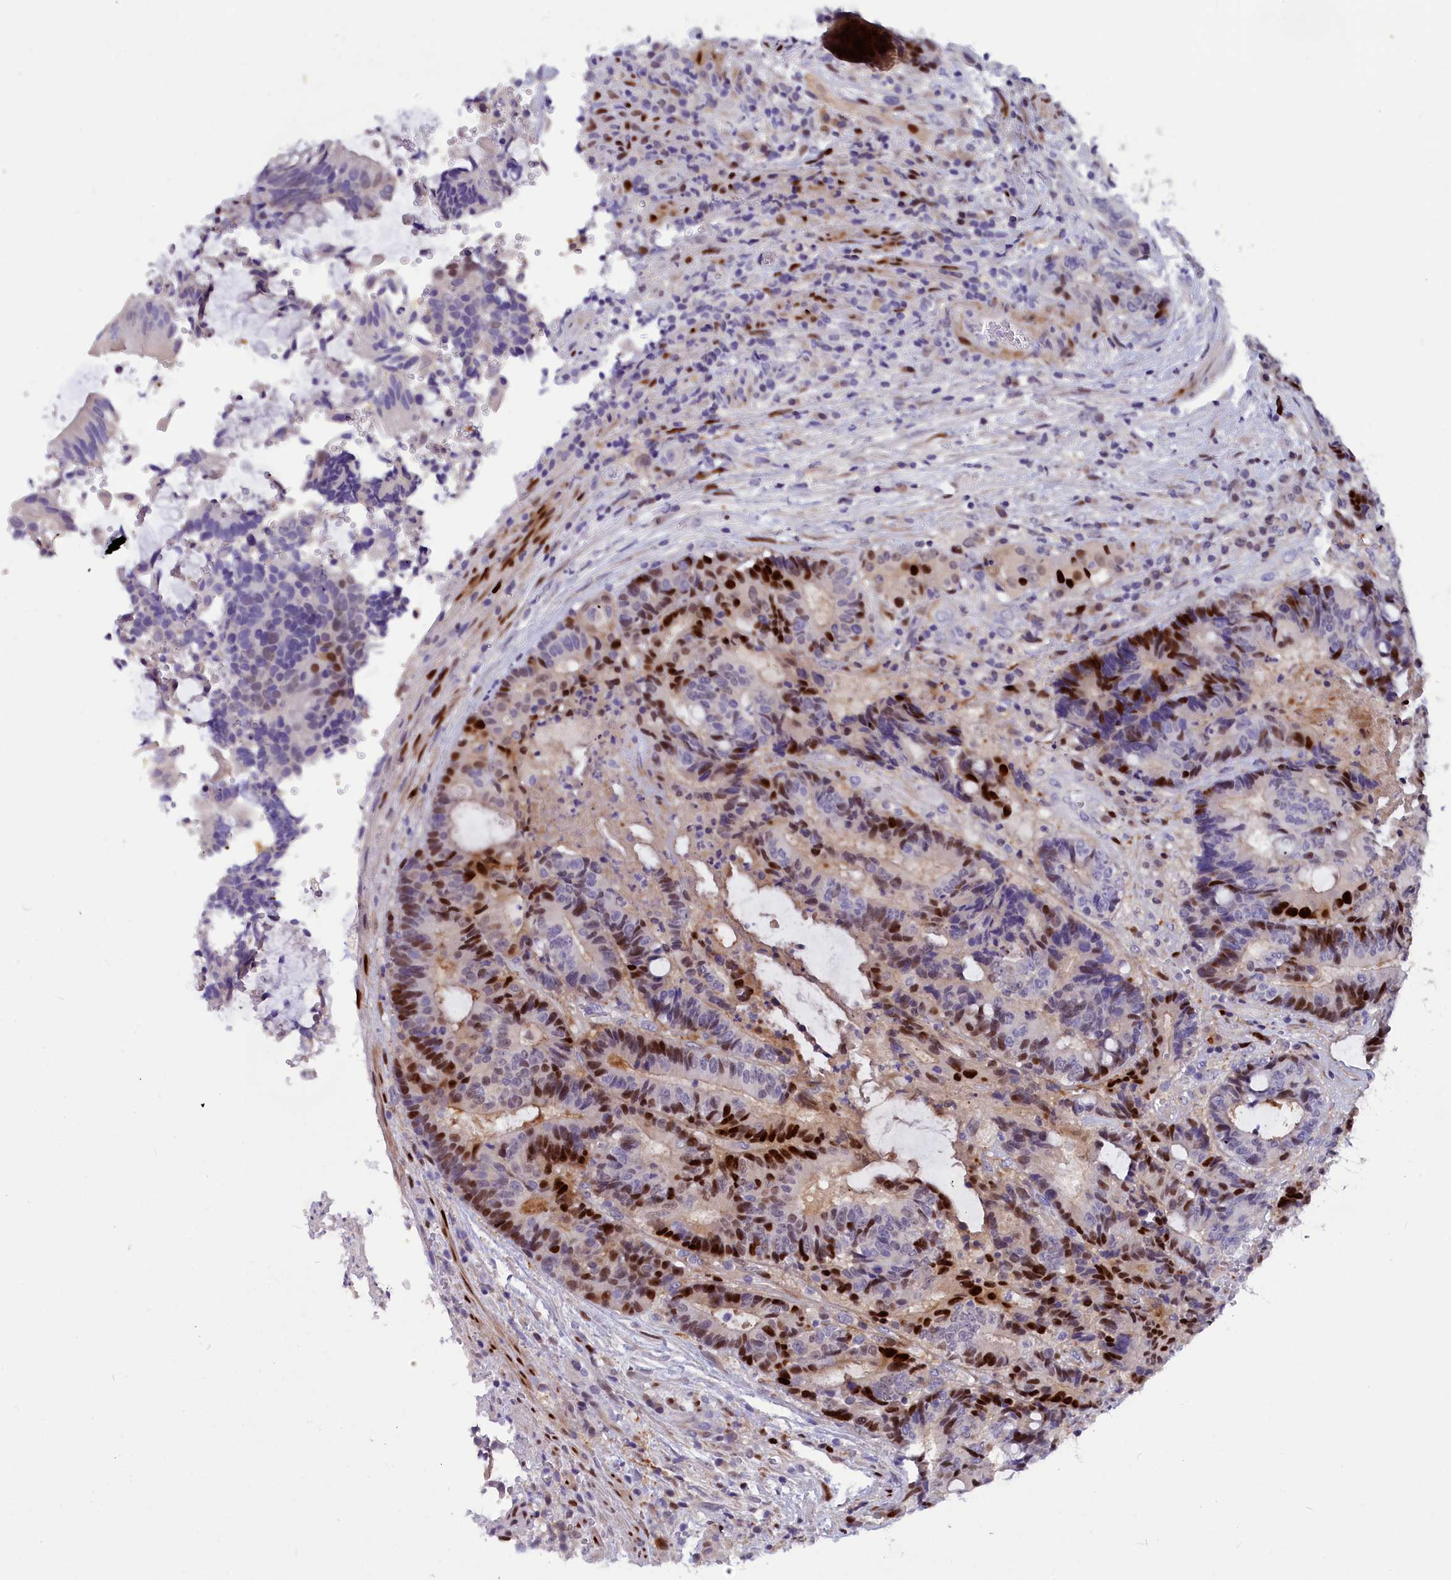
{"staining": {"intensity": "strong", "quantity": "25%-75%", "location": "nuclear"}, "tissue": "colorectal cancer", "cell_type": "Tumor cells", "image_type": "cancer", "snomed": [{"axis": "morphology", "description": "Adenocarcinoma, NOS"}, {"axis": "topography", "description": "Rectum"}], "caption": "Human colorectal cancer stained with a protein marker demonstrates strong staining in tumor cells.", "gene": "NKPD1", "patient": {"sex": "male", "age": 69}}